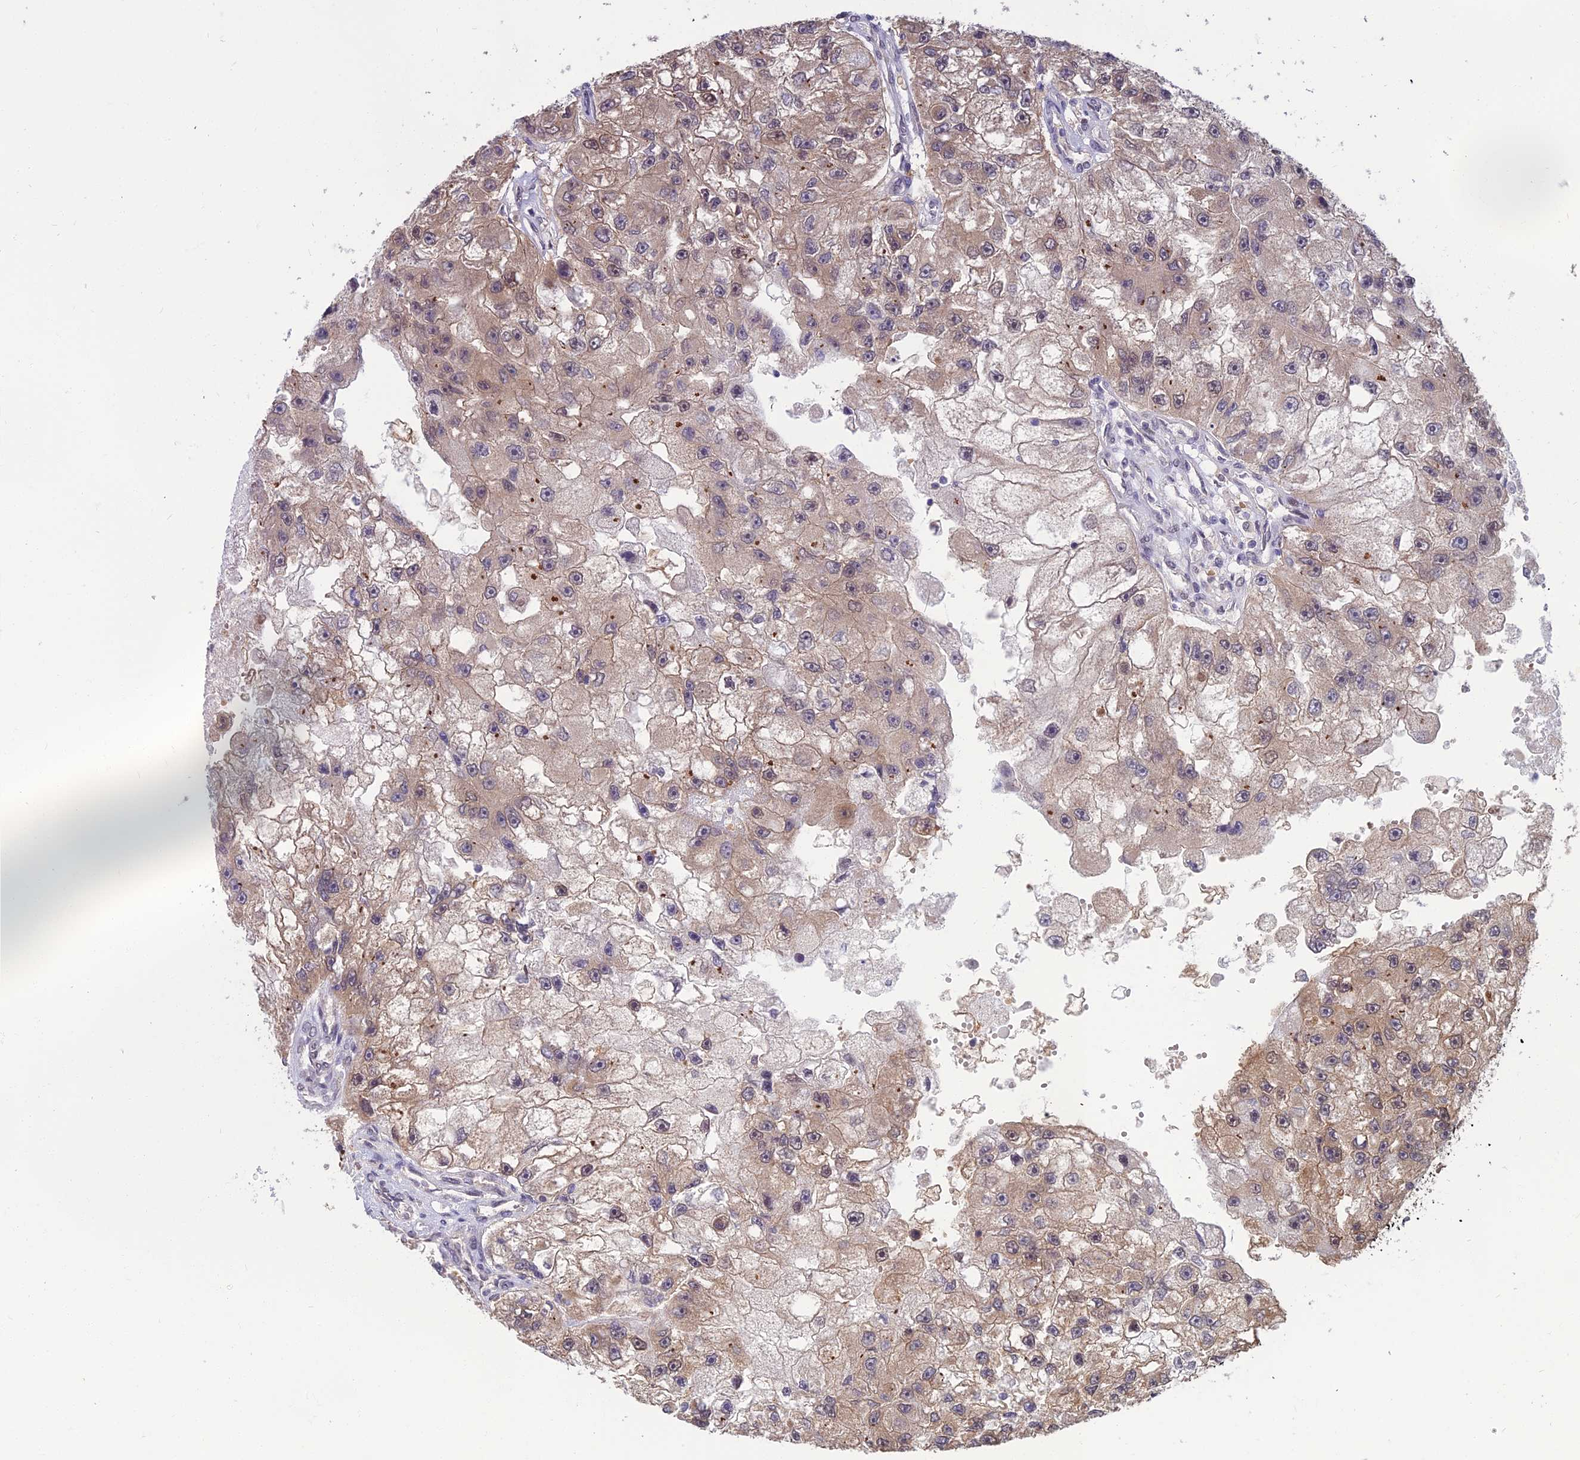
{"staining": {"intensity": "weak", "quantity": "25%-75%", "location": "cytoplasmic/membranous,nuclear"}, "tissue": "renal cancer", "cell_type": "Tumor cells", "image_type": "cancer", "snomed": [{"axis": "morphology", "description": "Adenocarcinoma, NOS"}, {"axis": "topography", "description": "Kidney"}], "caption": "Immunohistochemical staining of renal adenocarcinoma displays low levels of weak cytoplasmic/membranous and nuclear protein staining in approximately 25%-75% of tumor cells. Using DAB (brown) and hematoxylin (blue) stains, captured at high magnification using brightfield microscopy.", "gene": "NR4A3", "patient": {"sex": "male", "age": 63}}